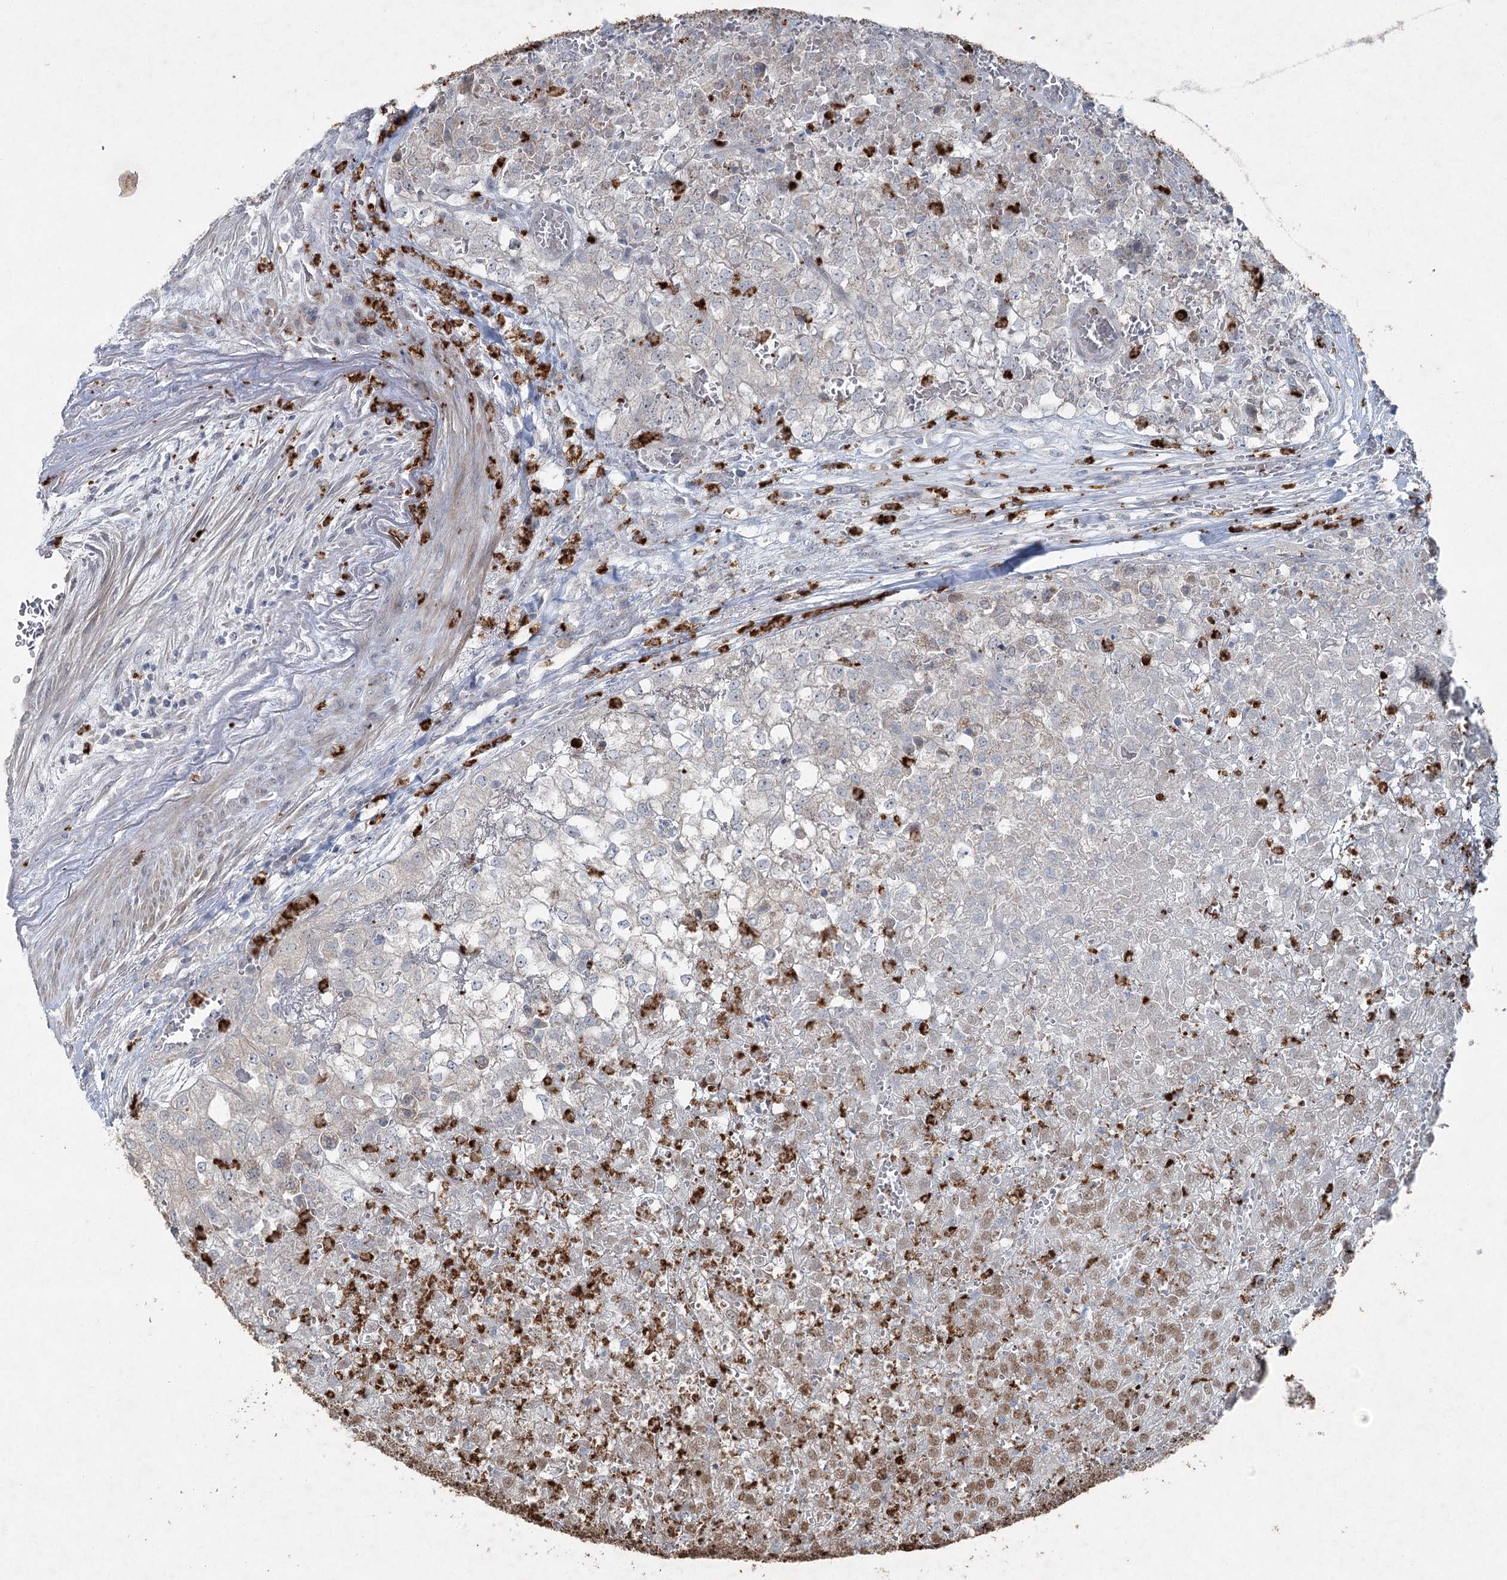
{"staining": {"intensity": "negative", "quantity": "none", "location": "none"}, "tissue": "renal cancer", "cell_type": "Tumor cells", "image_type": "cancer", "snomed": [{"axis": "morphology", "description": "Adenocarcinoma, NOS"}, {"axis": "topography", "description": "Kidney"}], "caption": "Renal adenocarcinoma was stained to show a protein in brown. There is no significant staining in tumor cells. (Brightfield microscopy of DAB (3,3'-diaminobenzidine) immunohistochemistry (IHC) at high magnification).", "gene": "PLA2G12A", "patient": {"sex": "female", "age": 54}}